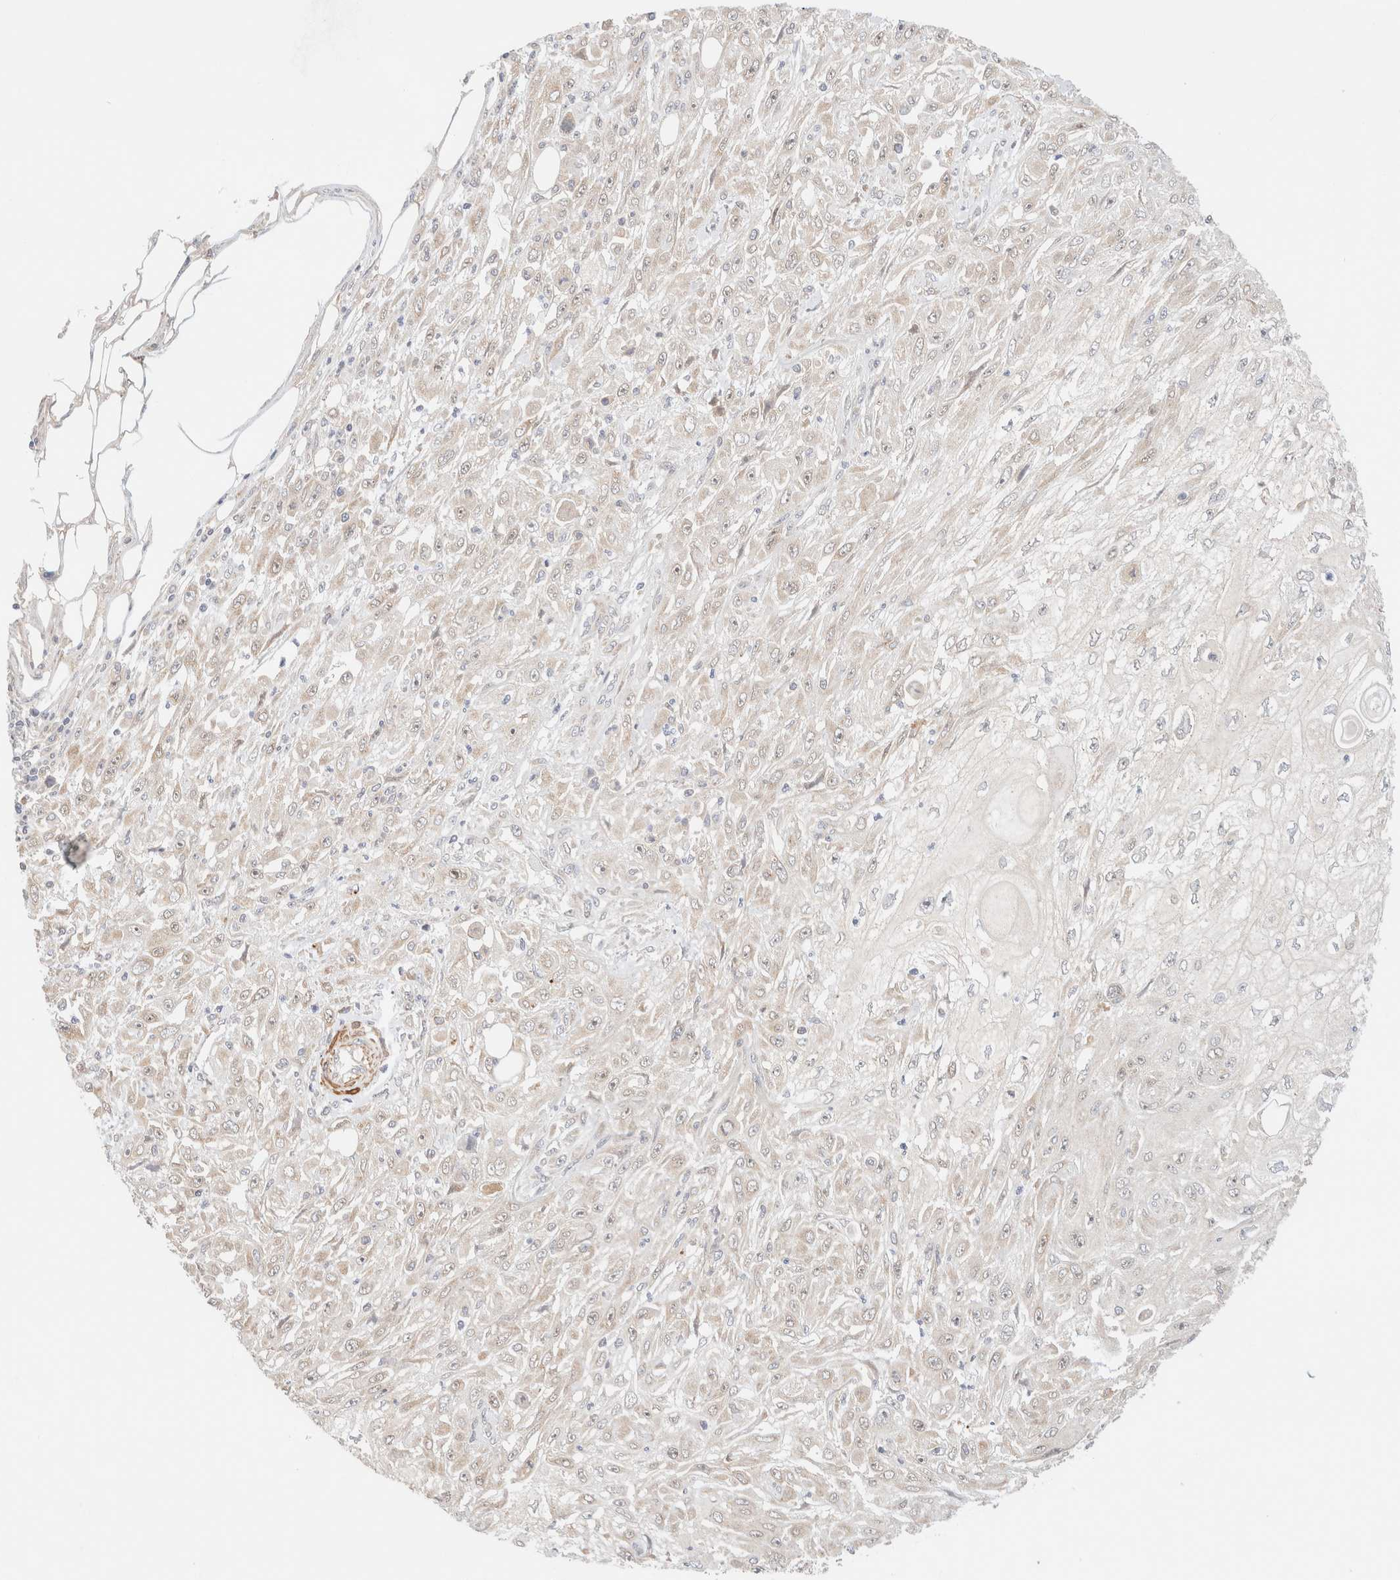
{"staining": {"intensity": "weak", "quantity": "<25%", "location": "cytoplasmic/membranous,nuclear"}, "tissue": "skin cancer", "cell_type": "Tumor cells", "image_type": "cancer", "snomed": [{"axis": "morphology", "description": "Squamous cell carcinoma, NOS"}, {"axis": "morphology", "description": "Squamous cell carcinoma, metastatic, NOS"}, {"axis": "topography", "description": "Skin"}, {"axis": "topography", "description": "Lymph node"}], "caption": "The photomicrograph shows no significant expression in tumor cells of skin cancer.", "gene": "RRP15", "patient": {"sex": "male", "age": 75}}